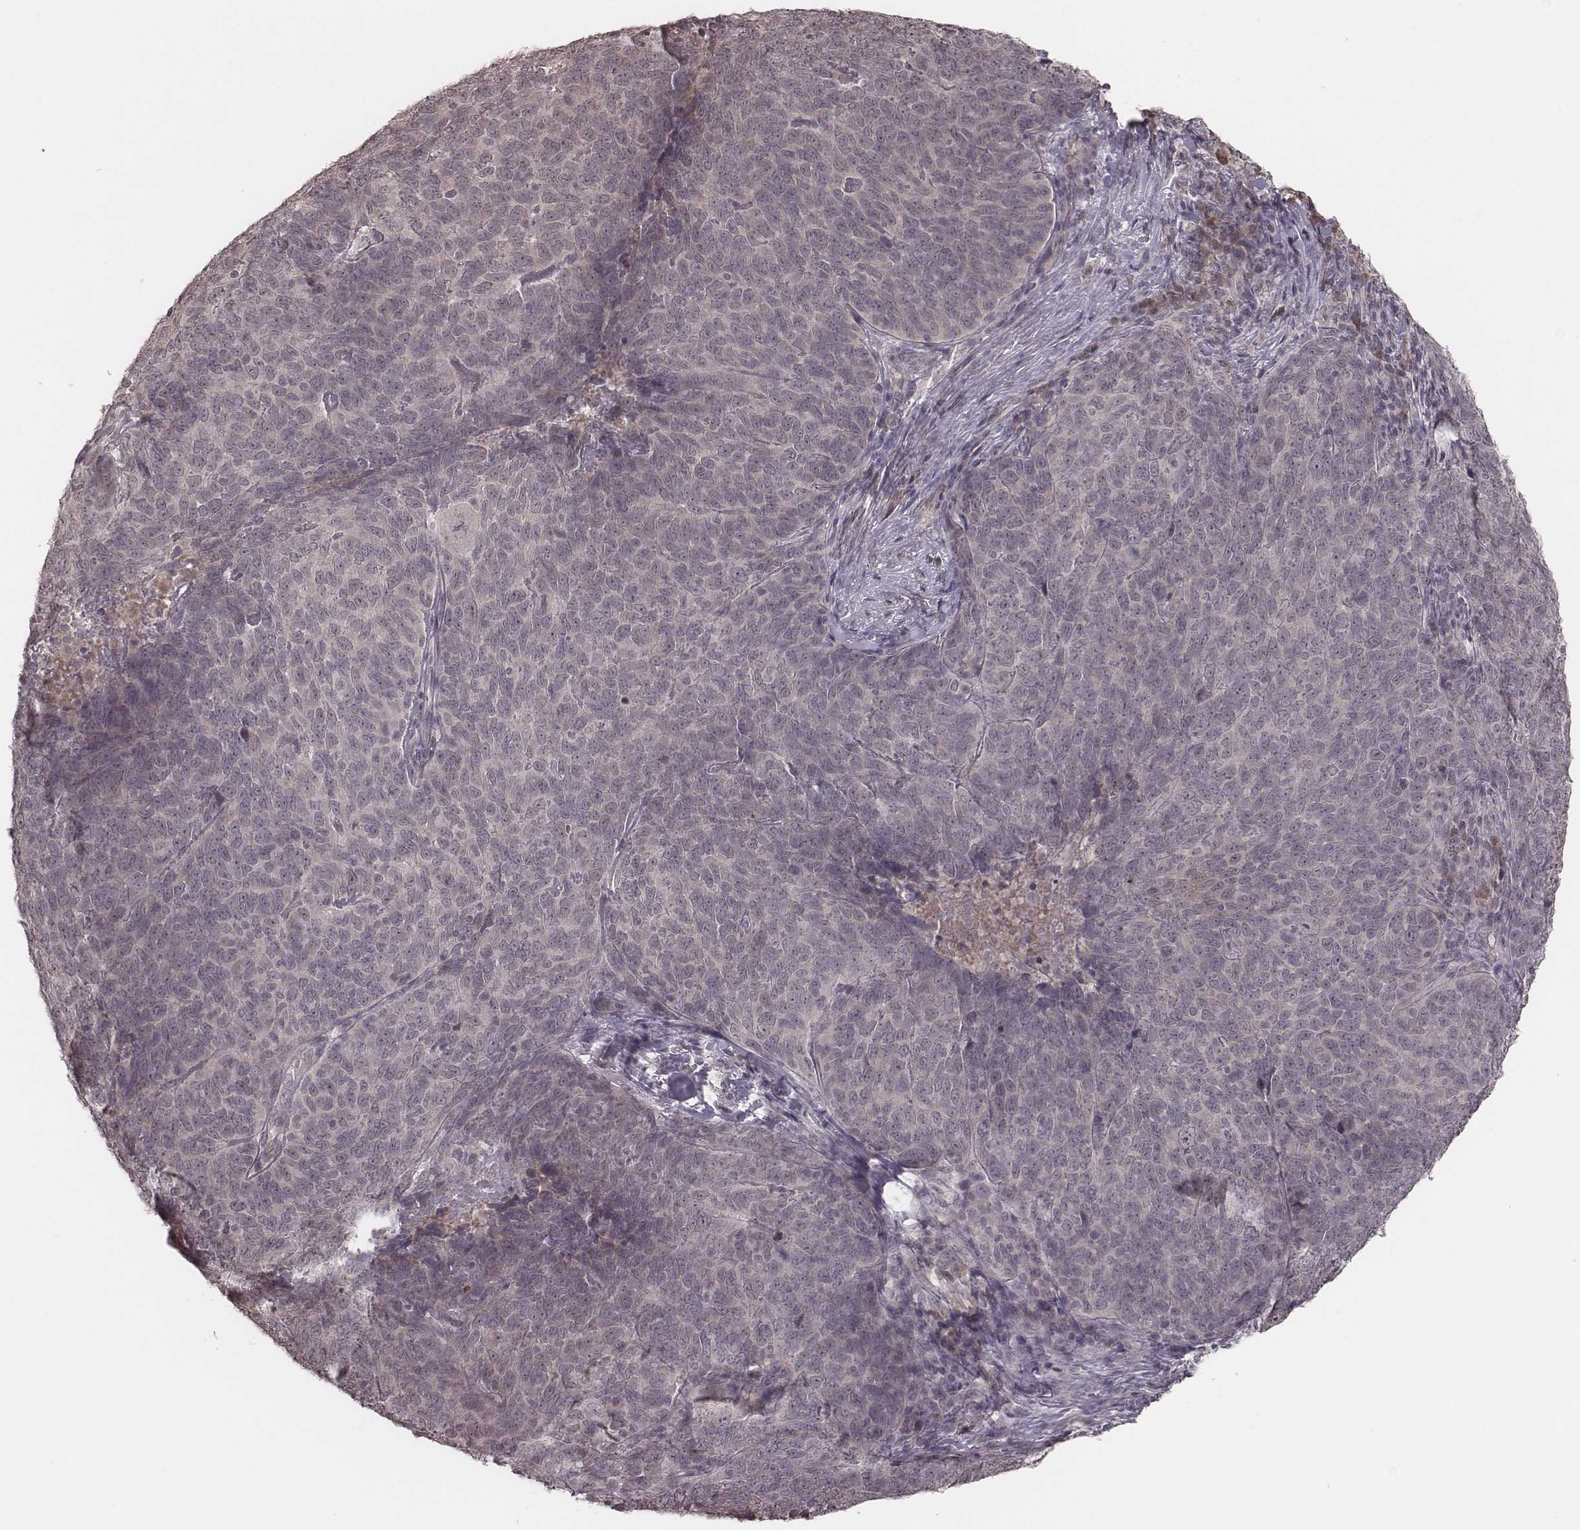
{"staining": {"intensity": "negative", "quantity": "none", "location": "none"}, "tissue": "skin cancer", "cell_type": "Tumor cells", "image_type": "cancer", "snomed": [{"axis": "morphology", "description": "Squamous cell carcinoma, NOS"}, {"axis": "topography", "description": "Skin"}, {"axis": "topography", "description": "Anal"}], "caption": "High magnification brightfield microscopy of squamous cell carcinoma (skin) stained with DAB (brown) and counterstained with hematoxylin (blue): tumor cells show no significant staining.", "gene": "IL5", "patient": {"sex": "female", "age": 51}}